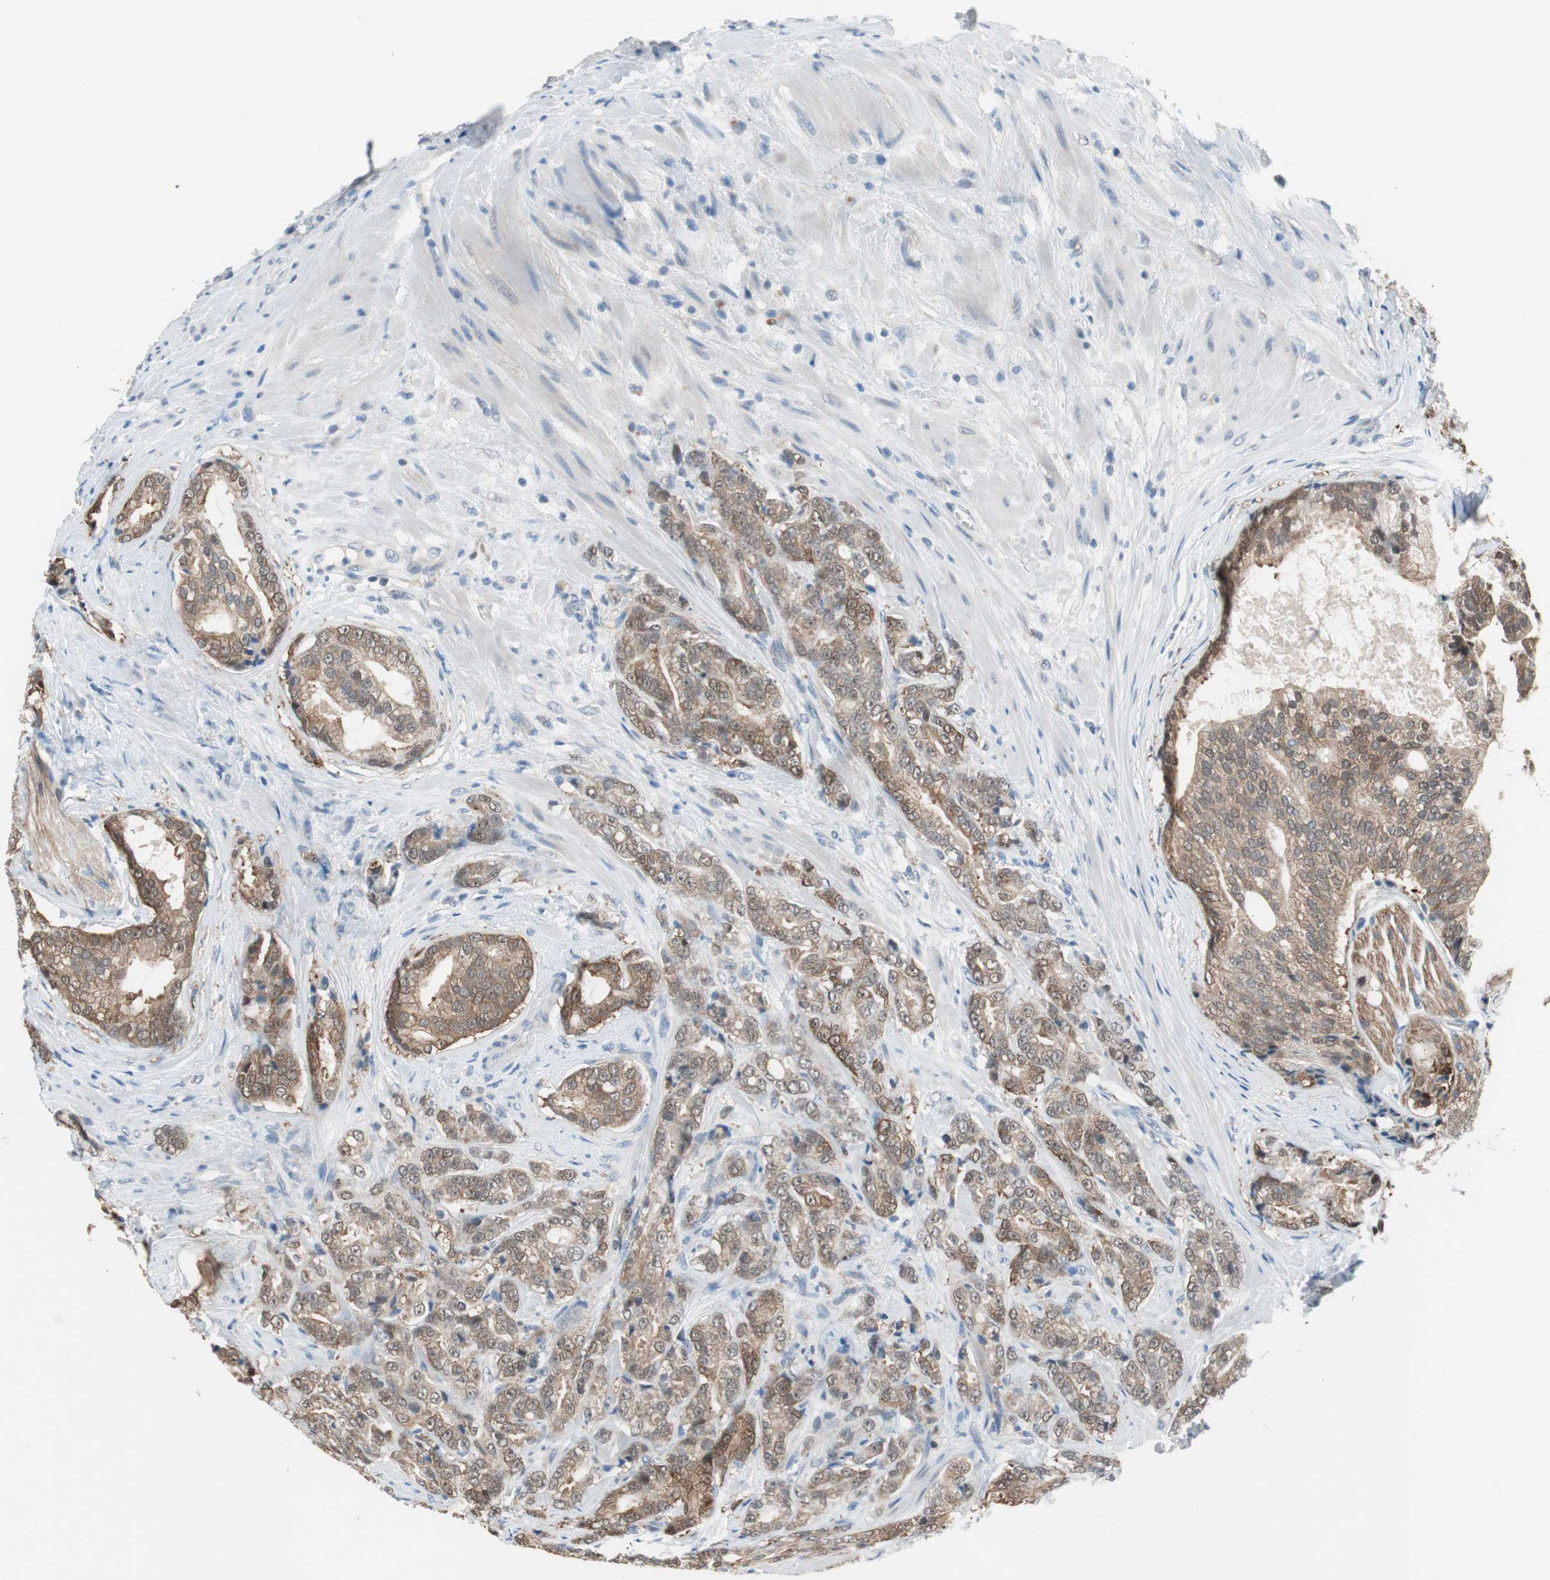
{"staining": {"intensity": "weak", "quantity": ">75%", "location": "cytoplasmic/membranous"}, "tissue": "prostate cancer", "cell_type": "Tumor cells", "image_type": "cancer", "snomed": [{"axis": "morphology", "description": "Adenocarcinoma, Low grade"}, {"axis": "topography", "description": "Prostate"}], "caption": "IHC image of neoplastic tissue: prostate low-grade adenocarcinoma stained using IHC reveals low levels of weak protein expression localized specifically in the cytoplasmic/membranous of tumor cells, appearing as a cytoplasmic/membranous brown color.", "gene": "GRHL1", "patient": {"sex": "male", "age": 58}}